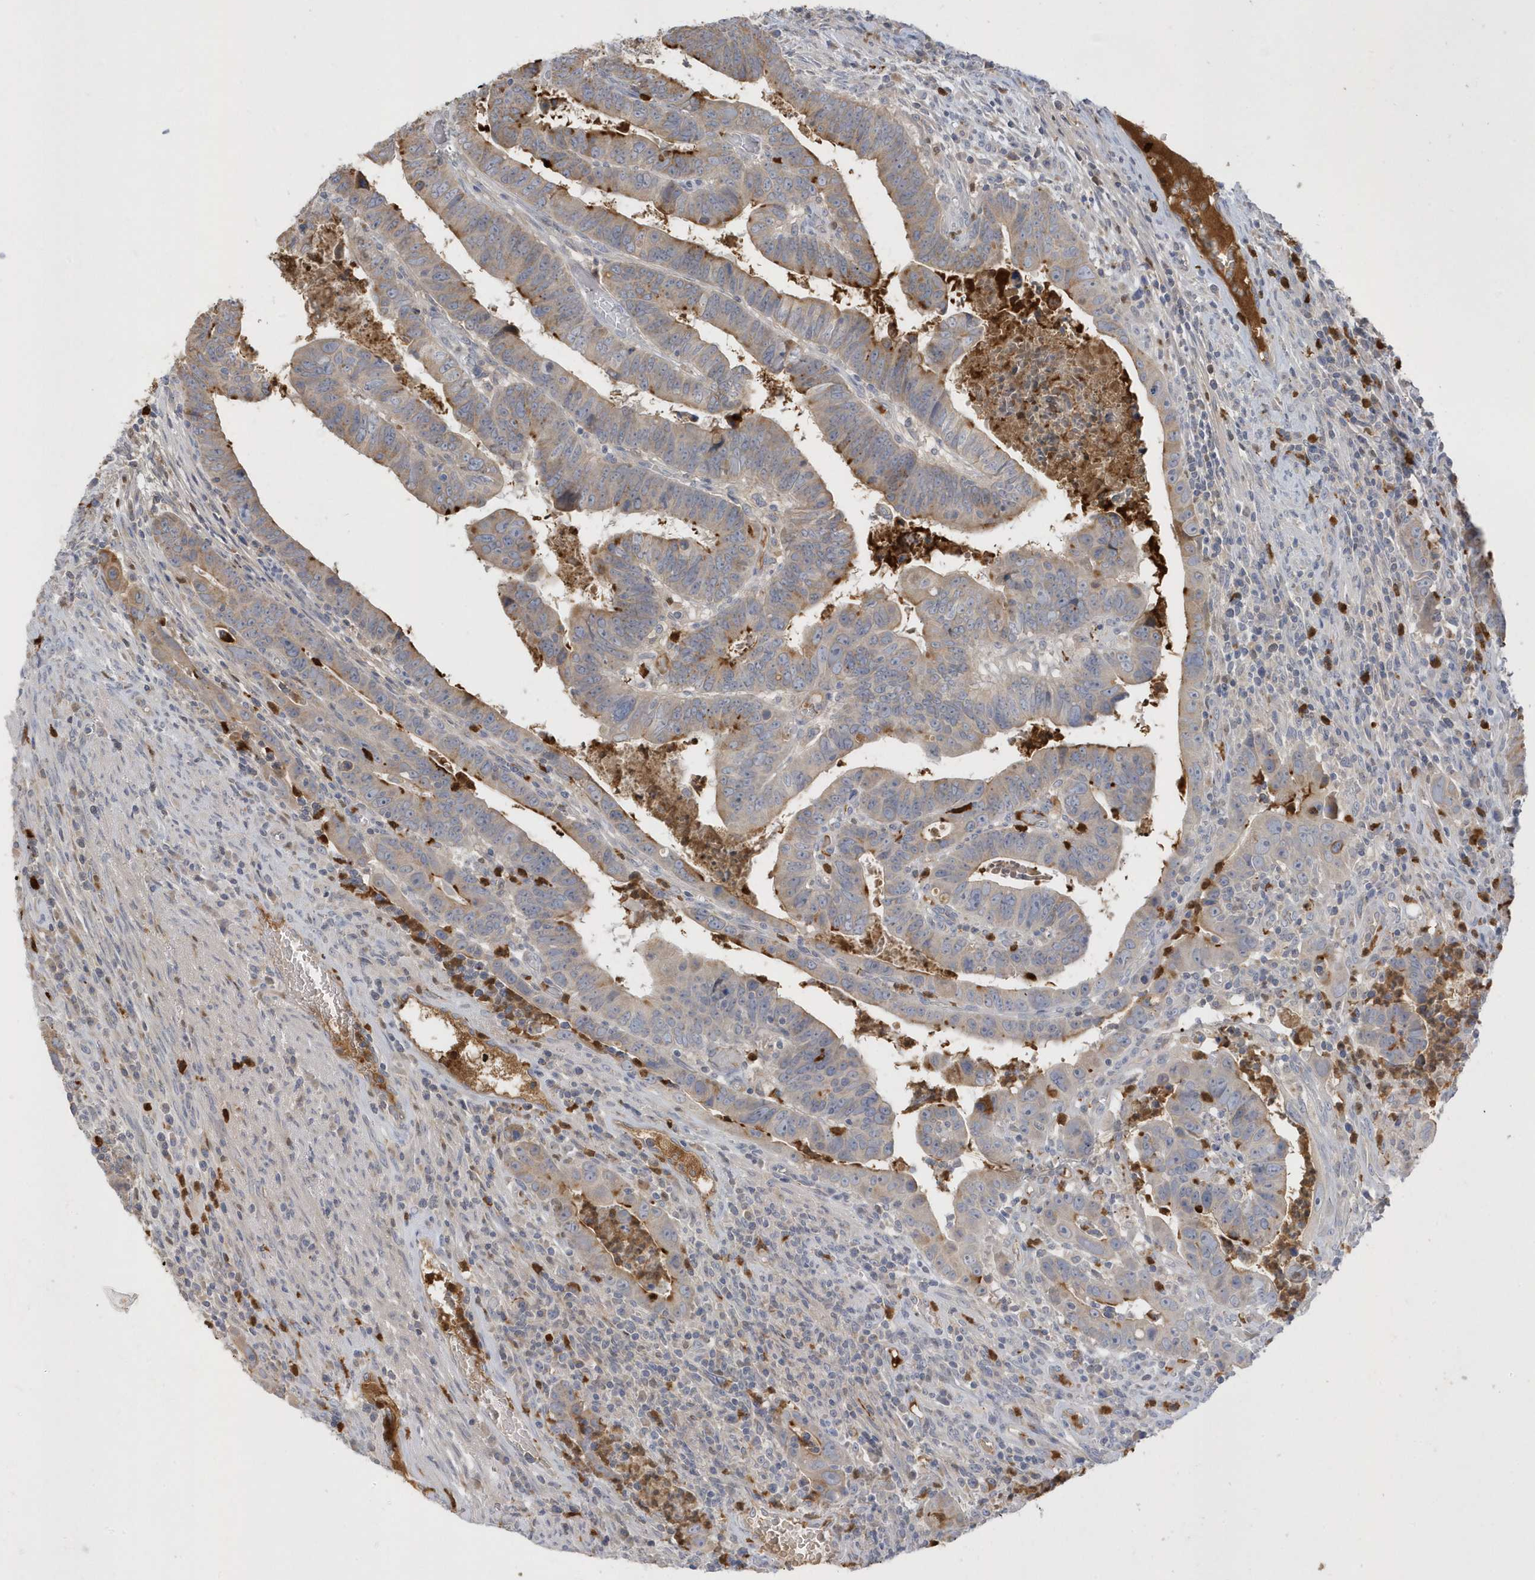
{"staining": {"intensity": "moderate", "quantity": "<25%", "location": "cytoplasmic/membranous"}, "tissue": "colorectal cancer", "cell_type": "Tumor cells", "image_type": "cancer", "snomed": [{"axis": "morphology", "description": "Normal tissue, NOS"}, {"axis": "morphology", "description": "Adenocarcinoma, NOS"}, {"axis": "topography", "description": "Rectum"}], "caption": "Protein analysis of colorectal adenocarcinoma tissue shows moderate cytoplasmic/membranous staining in approximately <25% of tumor cells.", "gene": "DPP9", "patient": {"sex": "female", "age": 65}}